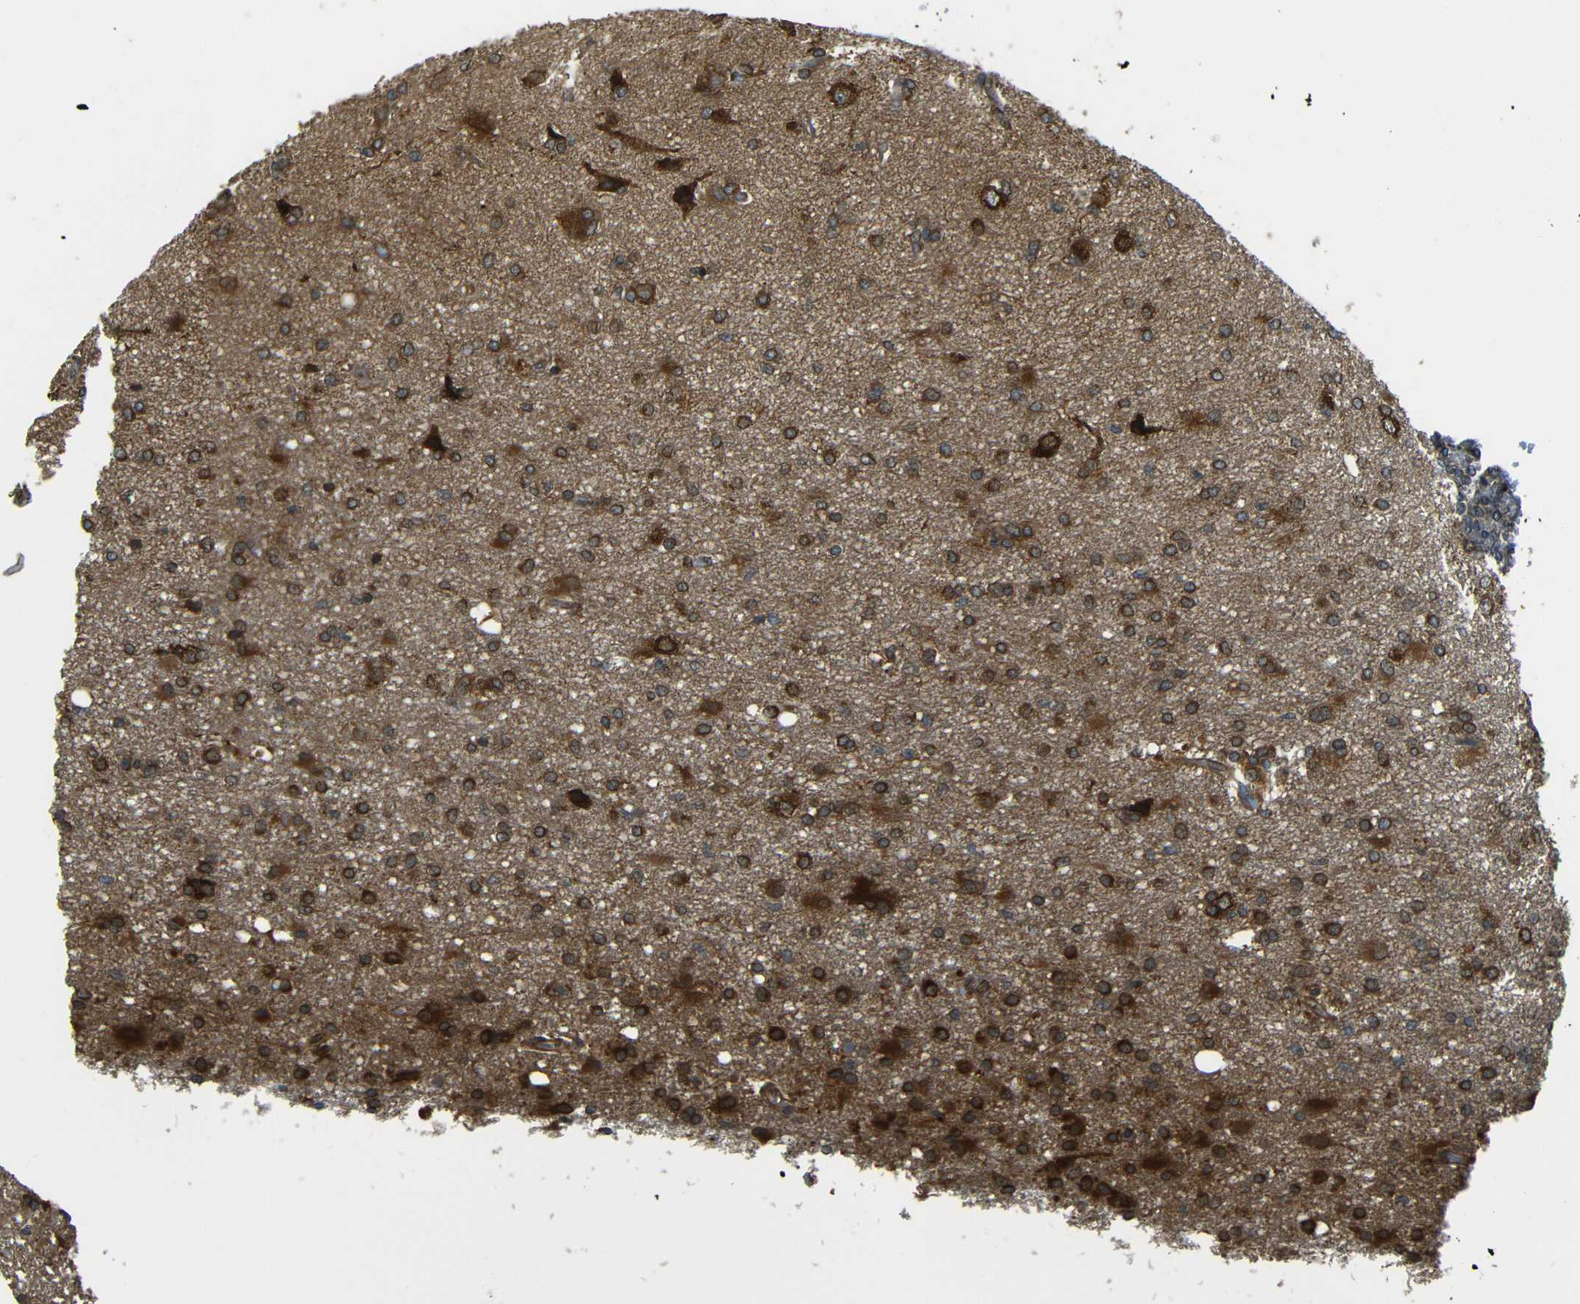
{"staining": {"intensity": "strong", "quantity": ">75%", "location": "cytoplasmic/membranous"}, "tissue": "glioma", "cell_type": "Tumor cells", "image_type": "cancer", "snomed": [{"axis": "morphology", "description": "Glioma, malignant, High grade"}, {"axis": "topography", "description": "Brain"}], "caption": "Immunohistochemical staining of human malignant high-grade glioma displays high levels of strong cytoplasmic/membranous protein positivity in approximately >75% of tumor cells.", "gene": "VAPB", "patient": {"sex": "female", "age": 59}}